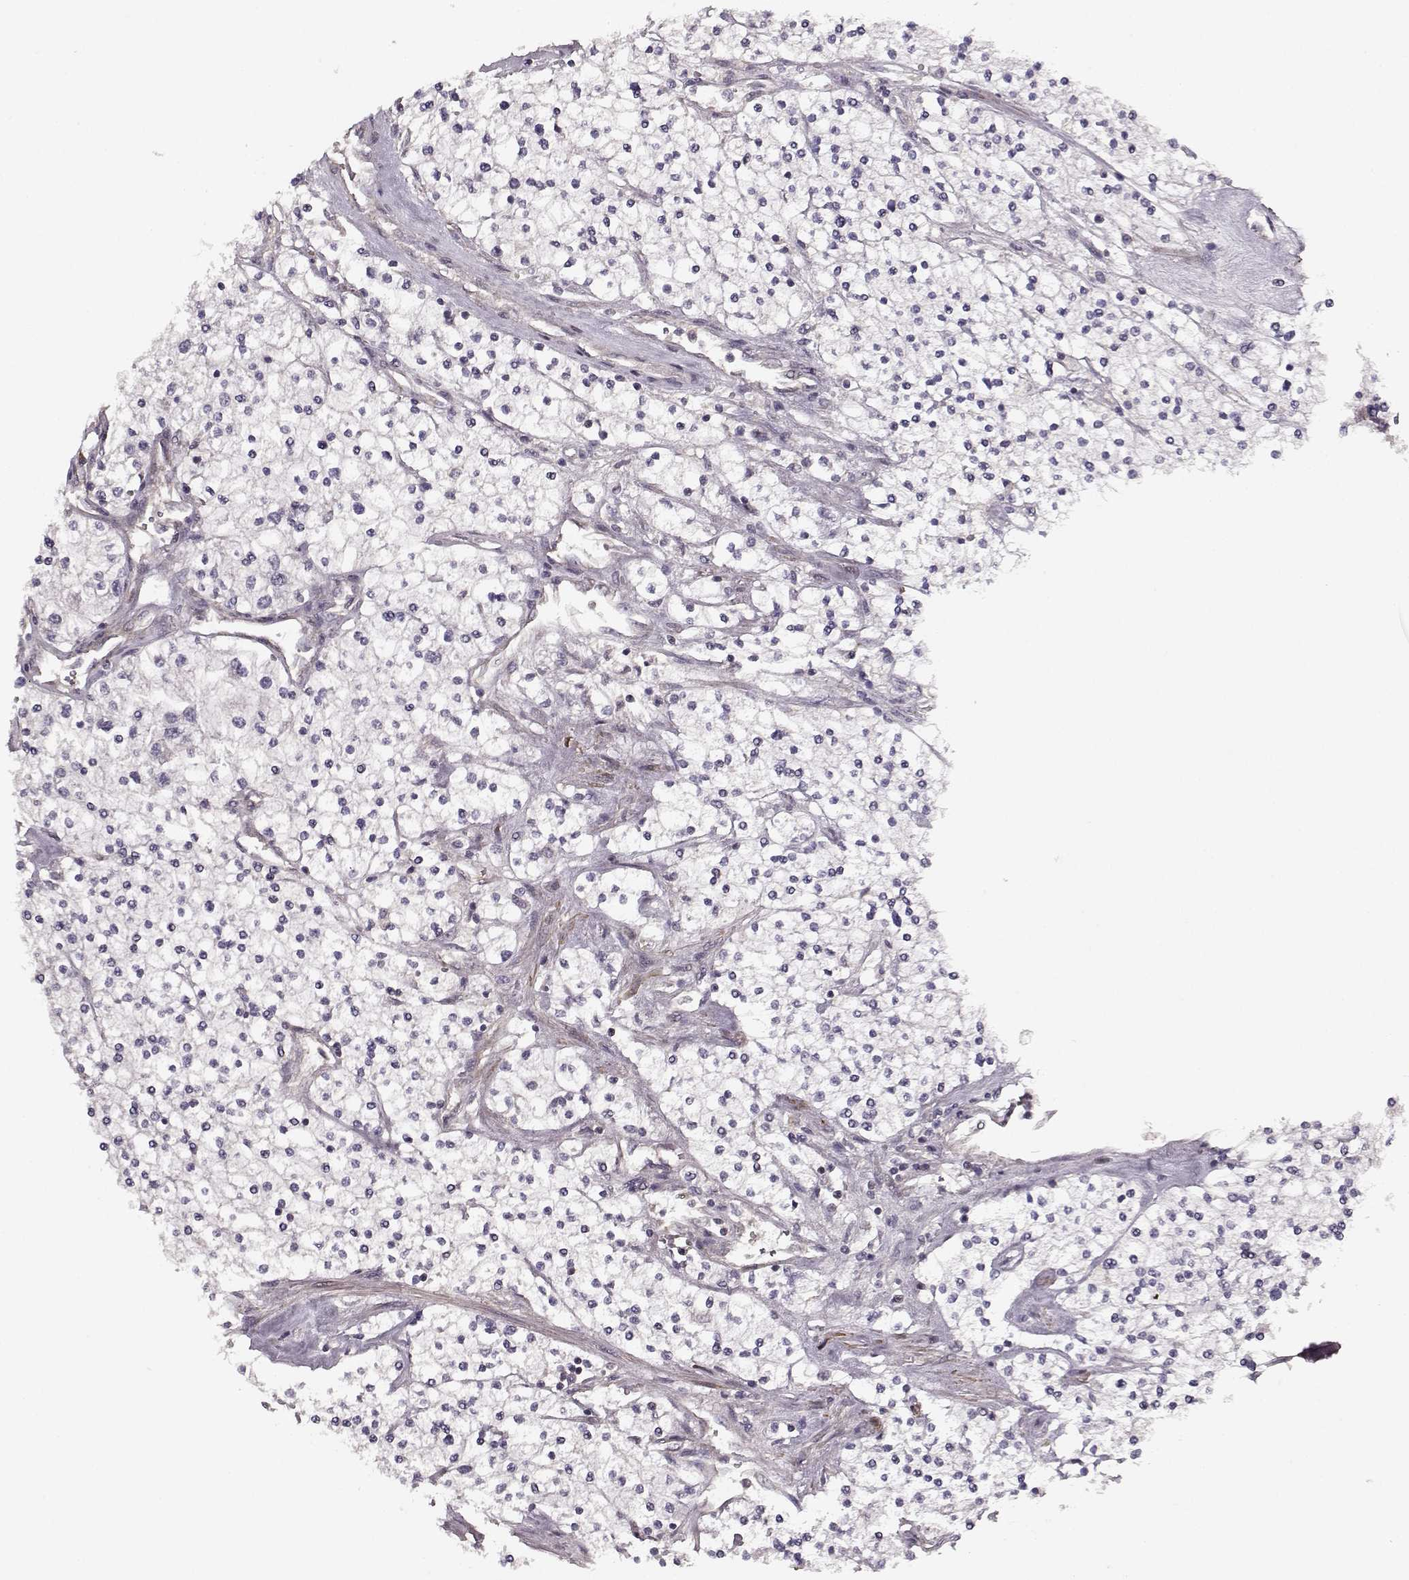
{"staining": {"intensity": "negative", "quantity": "none", "location": "none"}, "tissue": "renal cancer", "cell_type": "Tumor cells", "image_type": "cancer", "snomed": [{"axis": "morphology", "description": "Adenocarcinoma, NOS"}, {"axis": "topography", "description": "Kidney"}], "caption": "Immunohistochemistry (IHC) histopathology image of human renal adenocarcinoma stained for a protein (brown), which demonstrates no staining in tumor cells.", "gene": "SLAIN2", "patient": {"sex": "male", "age": 80}}